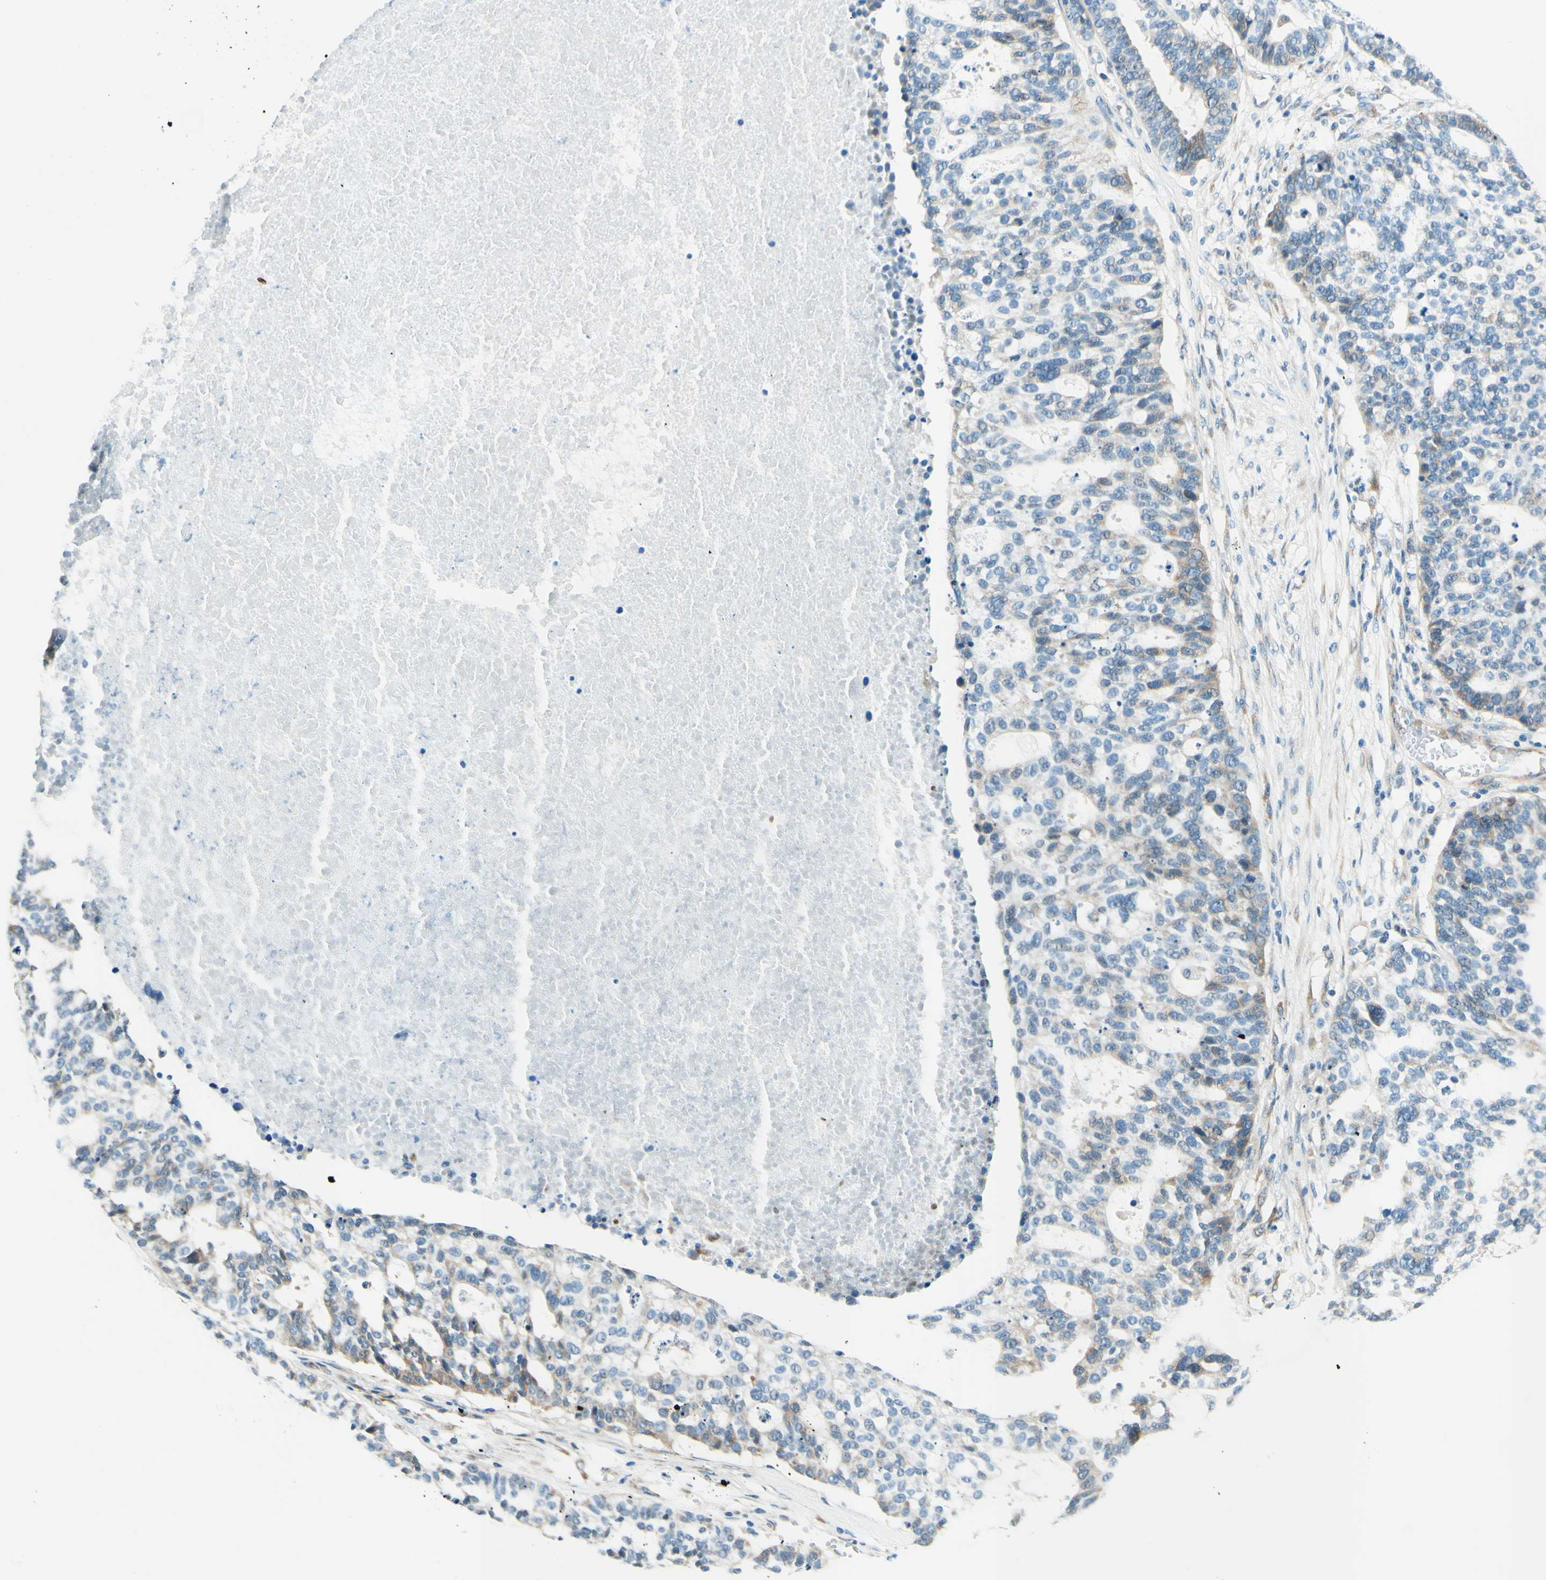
{"staining": {"intensity": "weak", "quantity": "25%-75%", "location": "cytoplasmic/membranous"}, "tissue": "ovarian cancer", "cell_type": "Tumor cells", "image_type": "cancer", "snomed": [{"axis": "morphology", "description": "Cystadenocarcinoma, serous, NOS"}, {"axis": "topography", "description": "Ovary"}], "caption": "This is an image of immunohistochemistry staining of serous cystadenocarcinoma (ovarian), which shows weak expression in the cytoplasmic/membranous of tumor cells.", "gene": "TAOK2", "patient": {"sex": "female", "age": 59}}